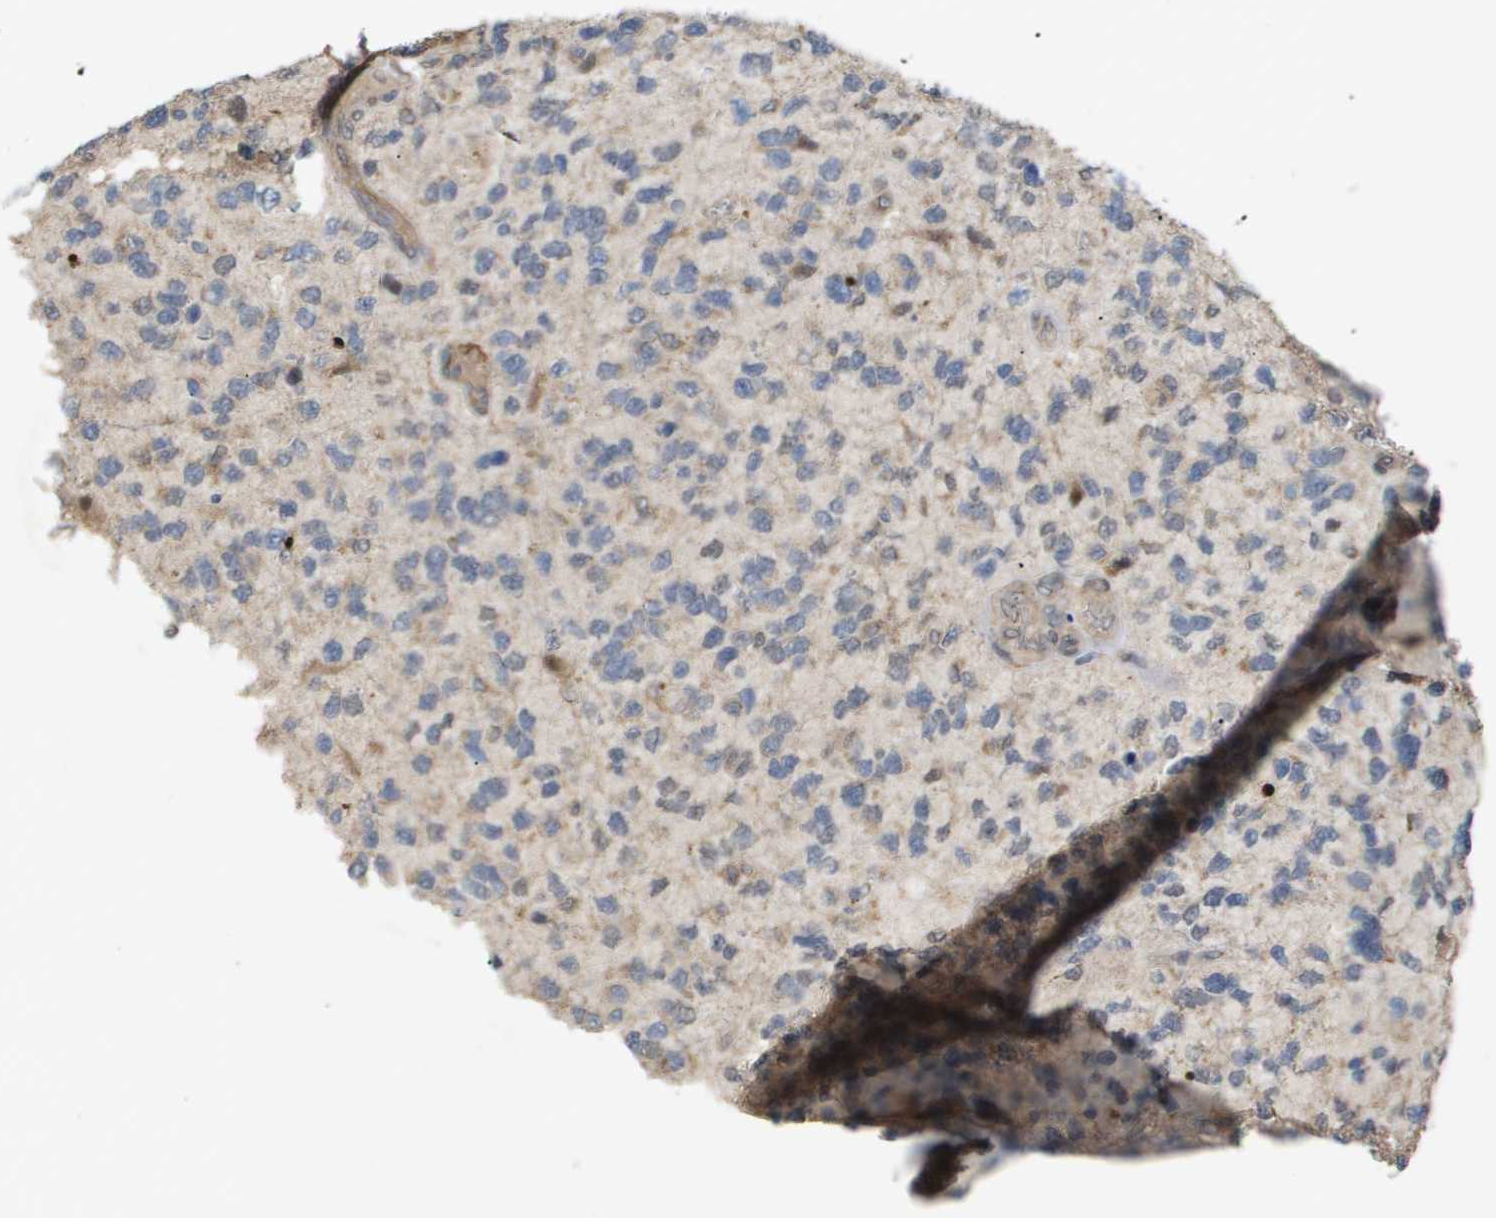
{"staining": {"intensity": "negative", "quantity": "none", "location": "none"}, "tissue": "glioma", "cell_type": "Tumor cells", "image_type": "cancer", "snomed": [{"axis": "morphology", "description": "Glioma, malignant, High grade"}, {"axis": "topography", "description": "Brain"}], "caption": "DAB immunohistochemical staining of glioma exhibits no significant expression in tumor cells.", "gene": "PDGFB", "patient": {"sex": "female", "age": 58}}